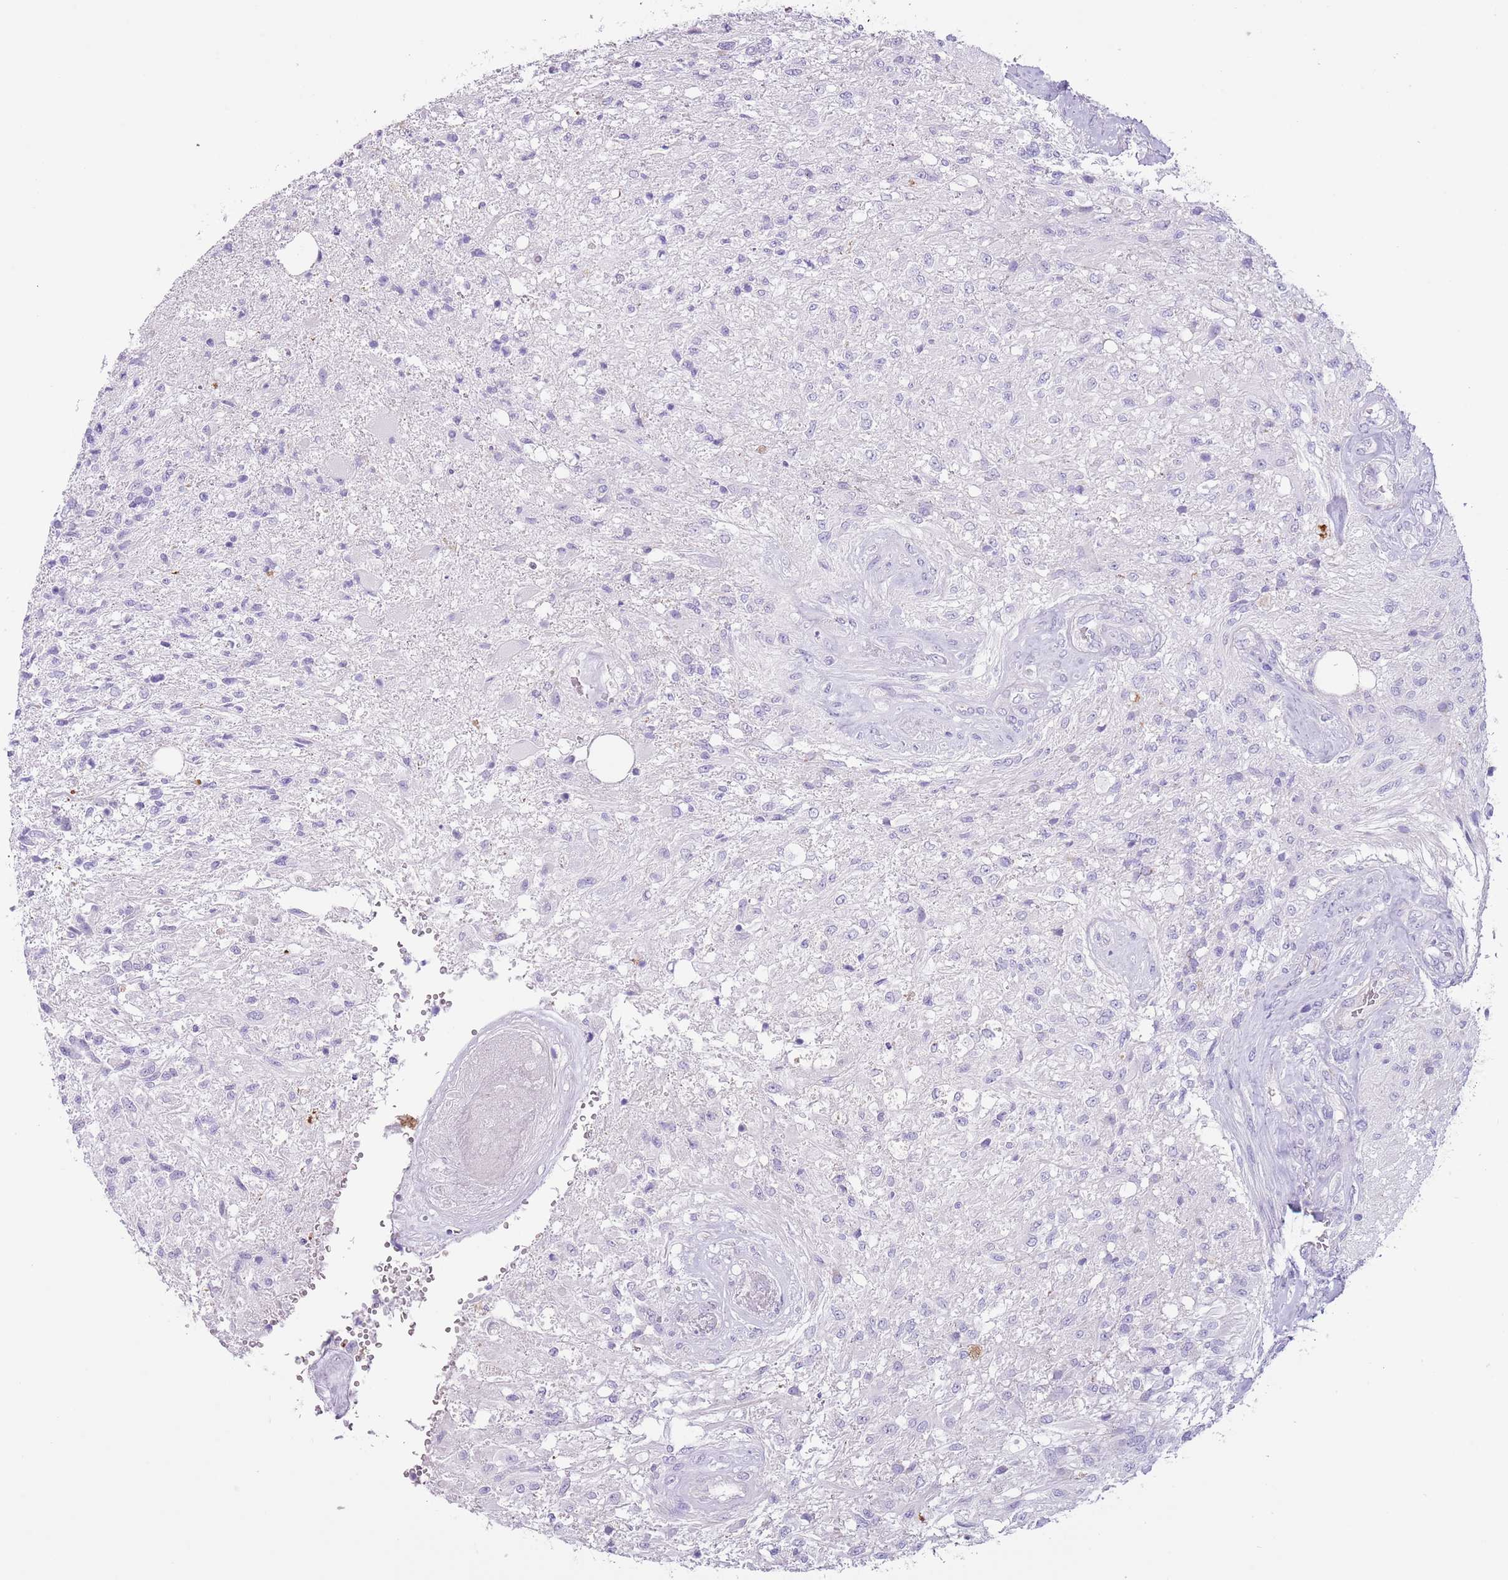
{"staining": {"intensity": "negative", "quantity": "none", "location": "none"}, "tissue": "glioma", "cell_type": "Tumor cells", "image_type": "cancer", "snomed": [{"axis": "morphology", "description": "Glioma, malignant, High grade"}, {"axis": "topography", "description": "Brain"}], "caption": "The histopathology image shows no staining of tumor cells in glioma.", "gene": "SLC7A14", "patient": {"sex": "male", "age": 56}}